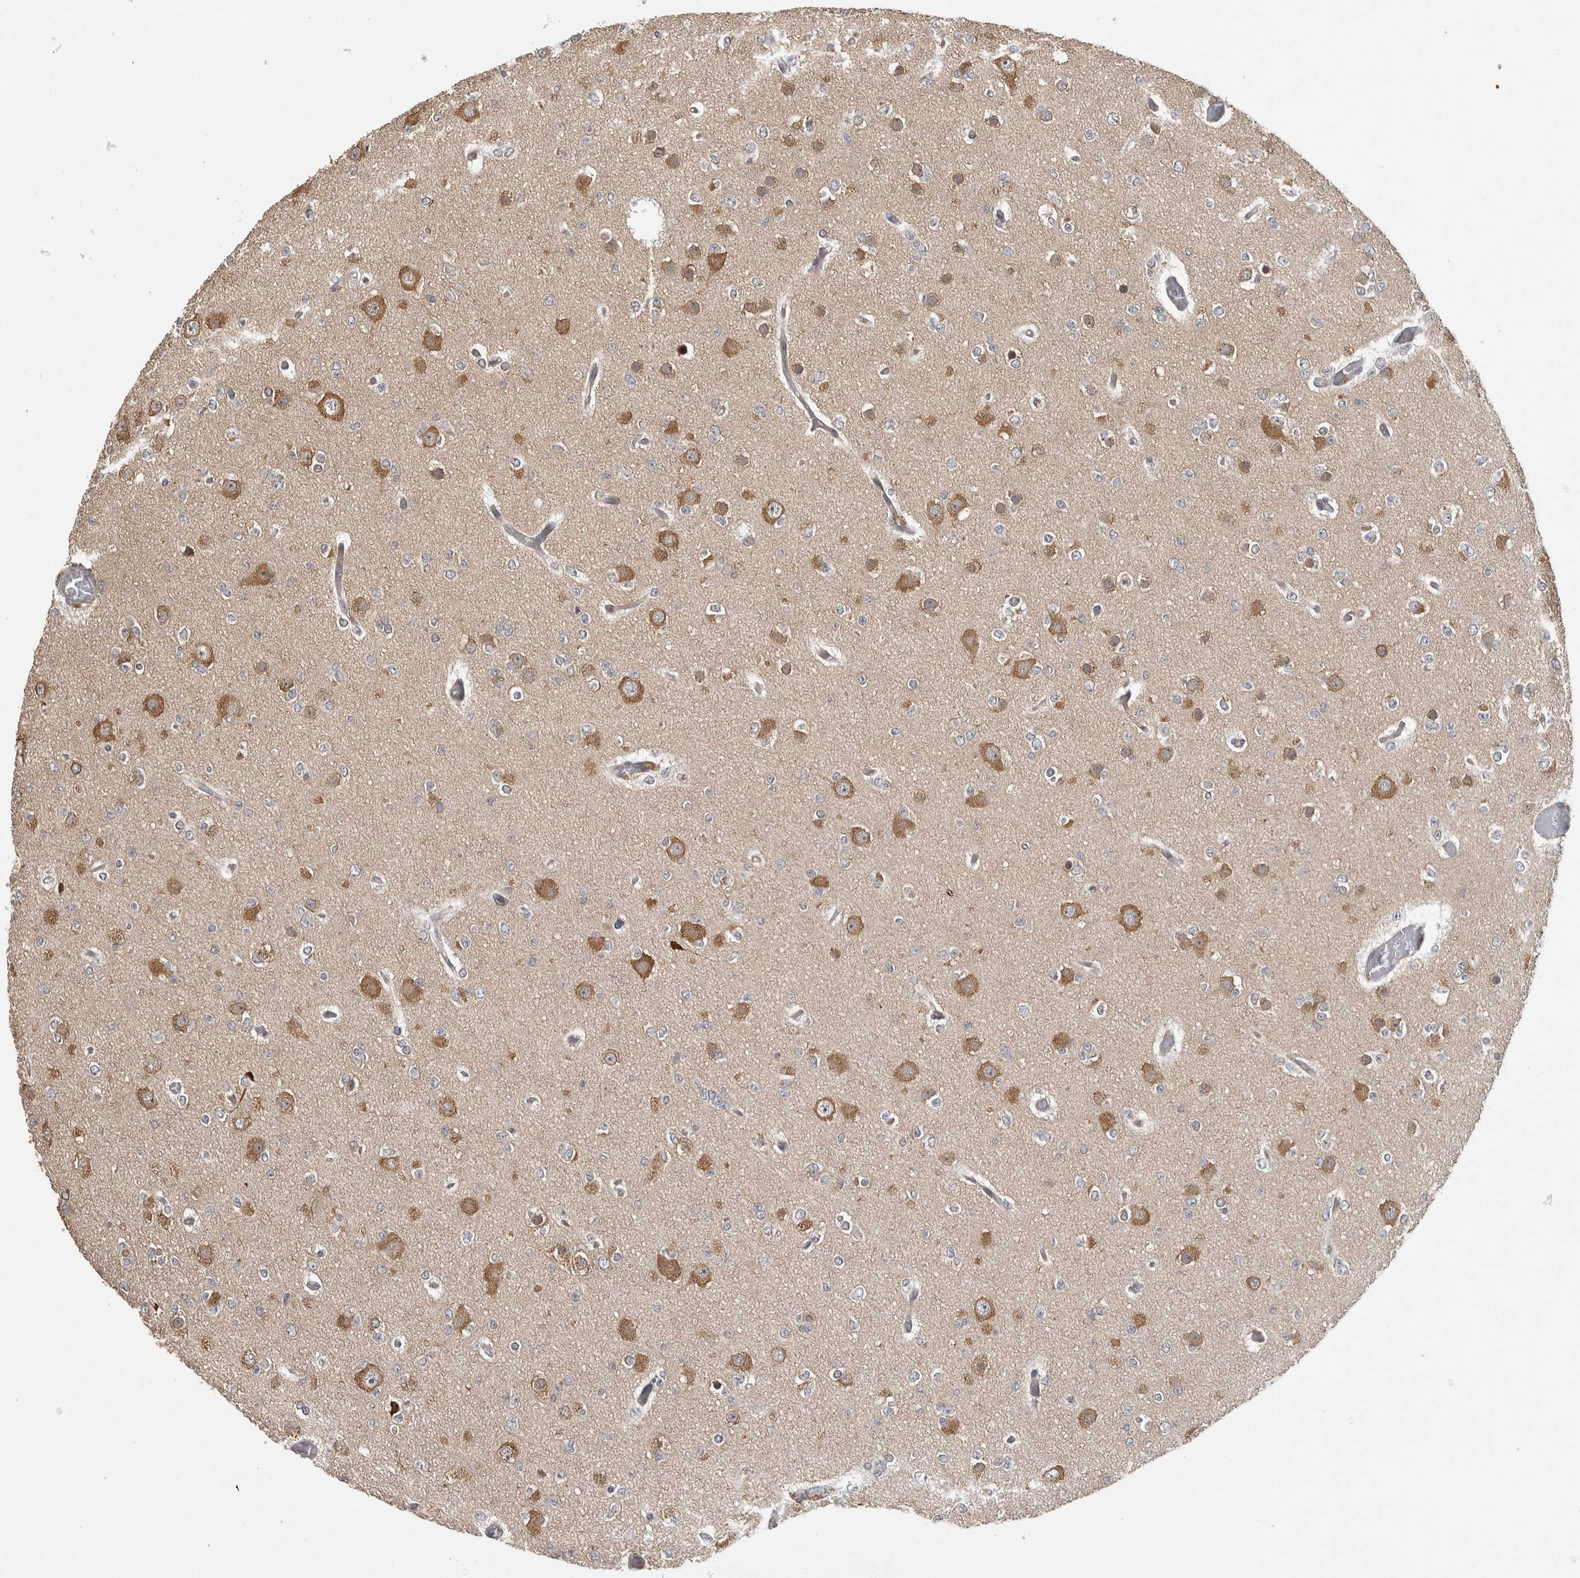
{"staining": {"intensity": "moderate", "quantity": "25%-75%", "location": "cytoplasmic/membranous"}, "tissue": "glioma", "cell_type": "Tumor cells", "image_type": "cancer", "snomed": [{"axis": "morphology", "description": "Glioma, malignant, Low grade"}, {"axis": "topography", "description": "Brain"}], "caption": "Immunohistochemical staining of human glioma exhibits moderate cytoplasmic/membranous protein expression in about 25%-75% of tumor cells.", "gene": "ATXN2", "patient": {"sex": "female", "age": 22}}